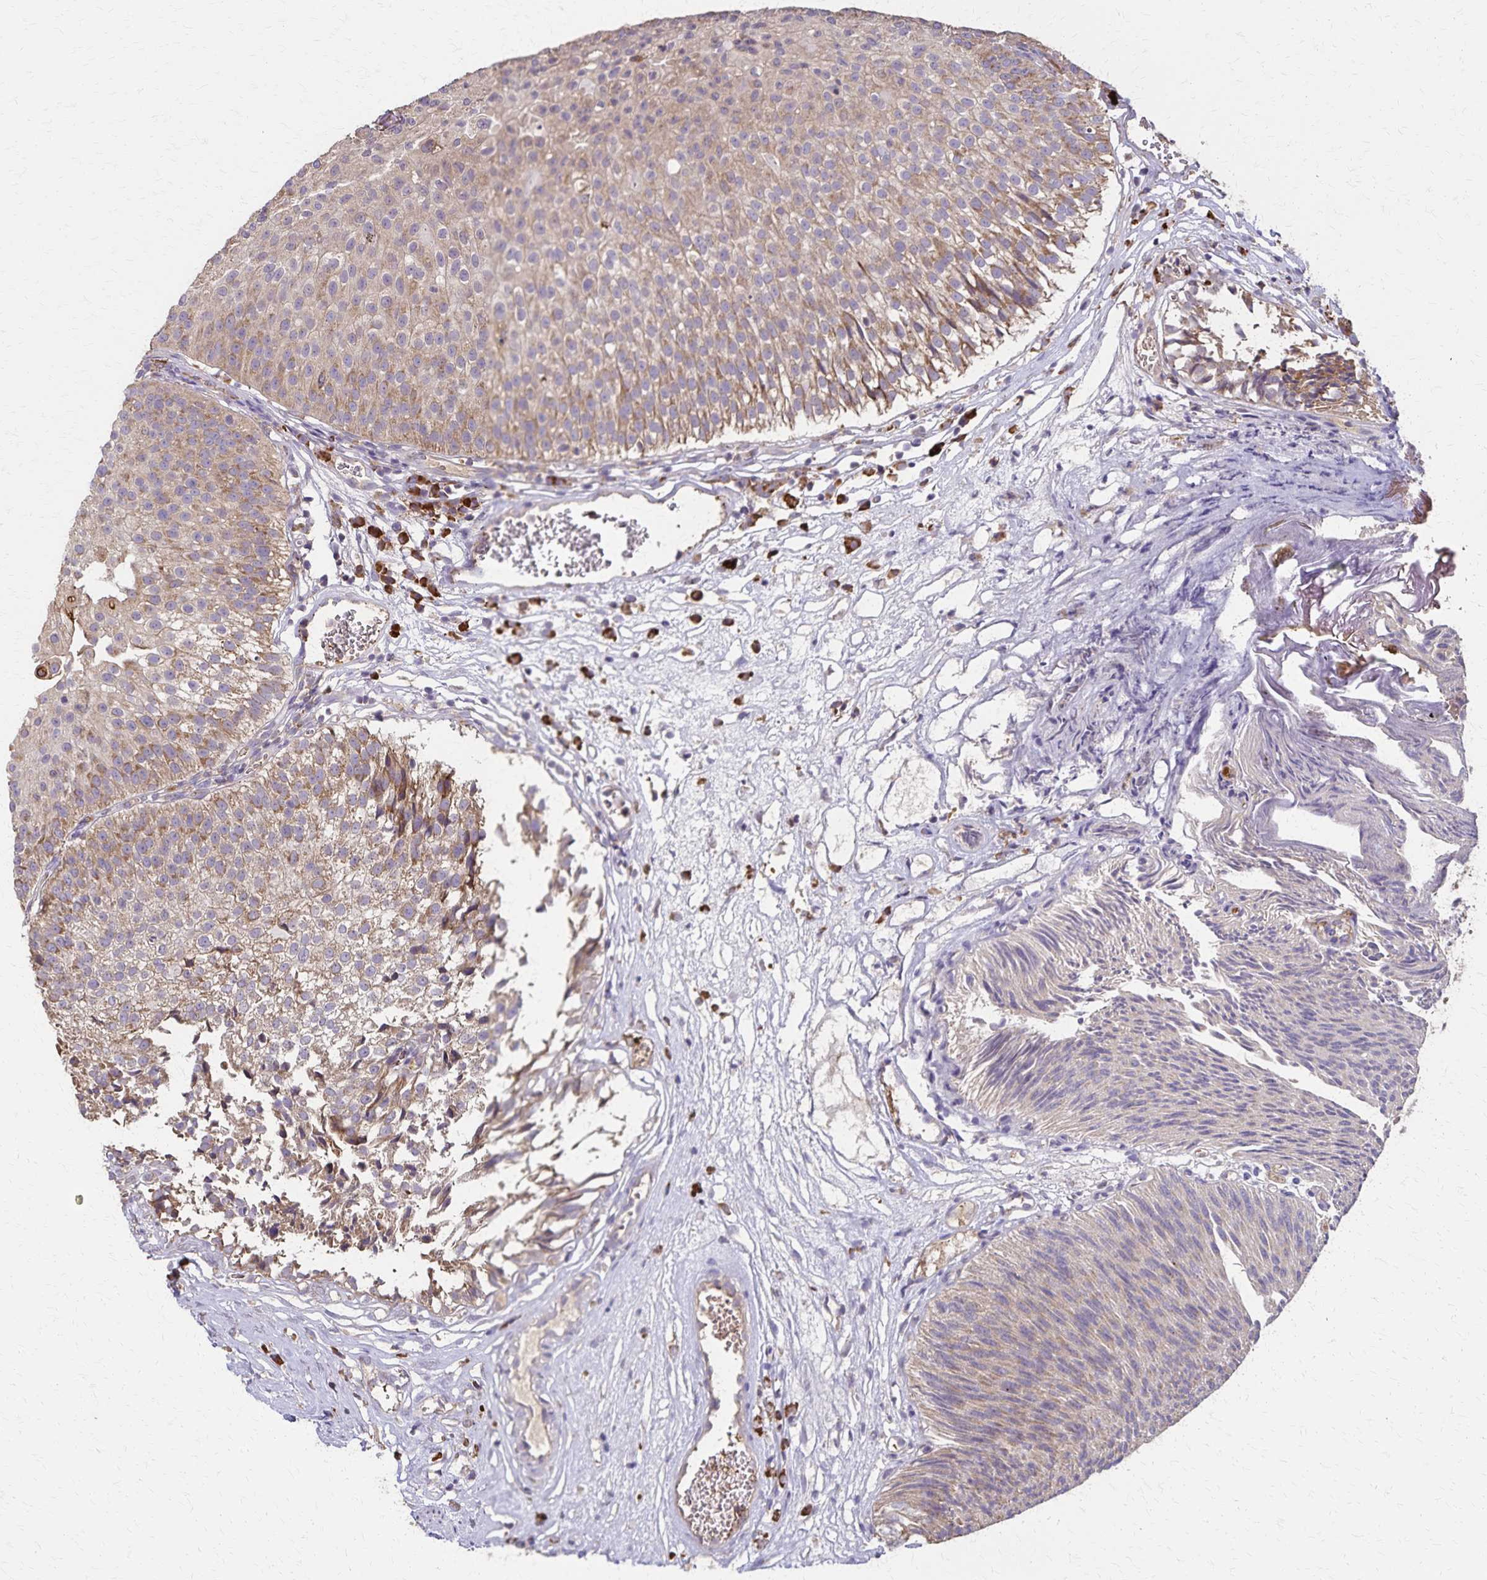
{"staining": {"intensity": "moderate", "quantity": ">75%", "location": "cytoplasmic/membranous"}, "tissue": "urothelial cancer", "cell_type": "Tumor cells", "image_type": "cancer", "snomed": [{"axis": "morphology", "description": "Urothelial carcinoma, Low grade"}, {"axis": "topography", "description": "Urinary bladder"}], "caption": "The histopathology image reveals a brown stain indicating the presence of a protein in the cytoplasmic/membranous of tumor cells in urothelial carcinoma (low-grade).", "gene": "RNF10", "patient": {"sex": "male", "age": 80}}